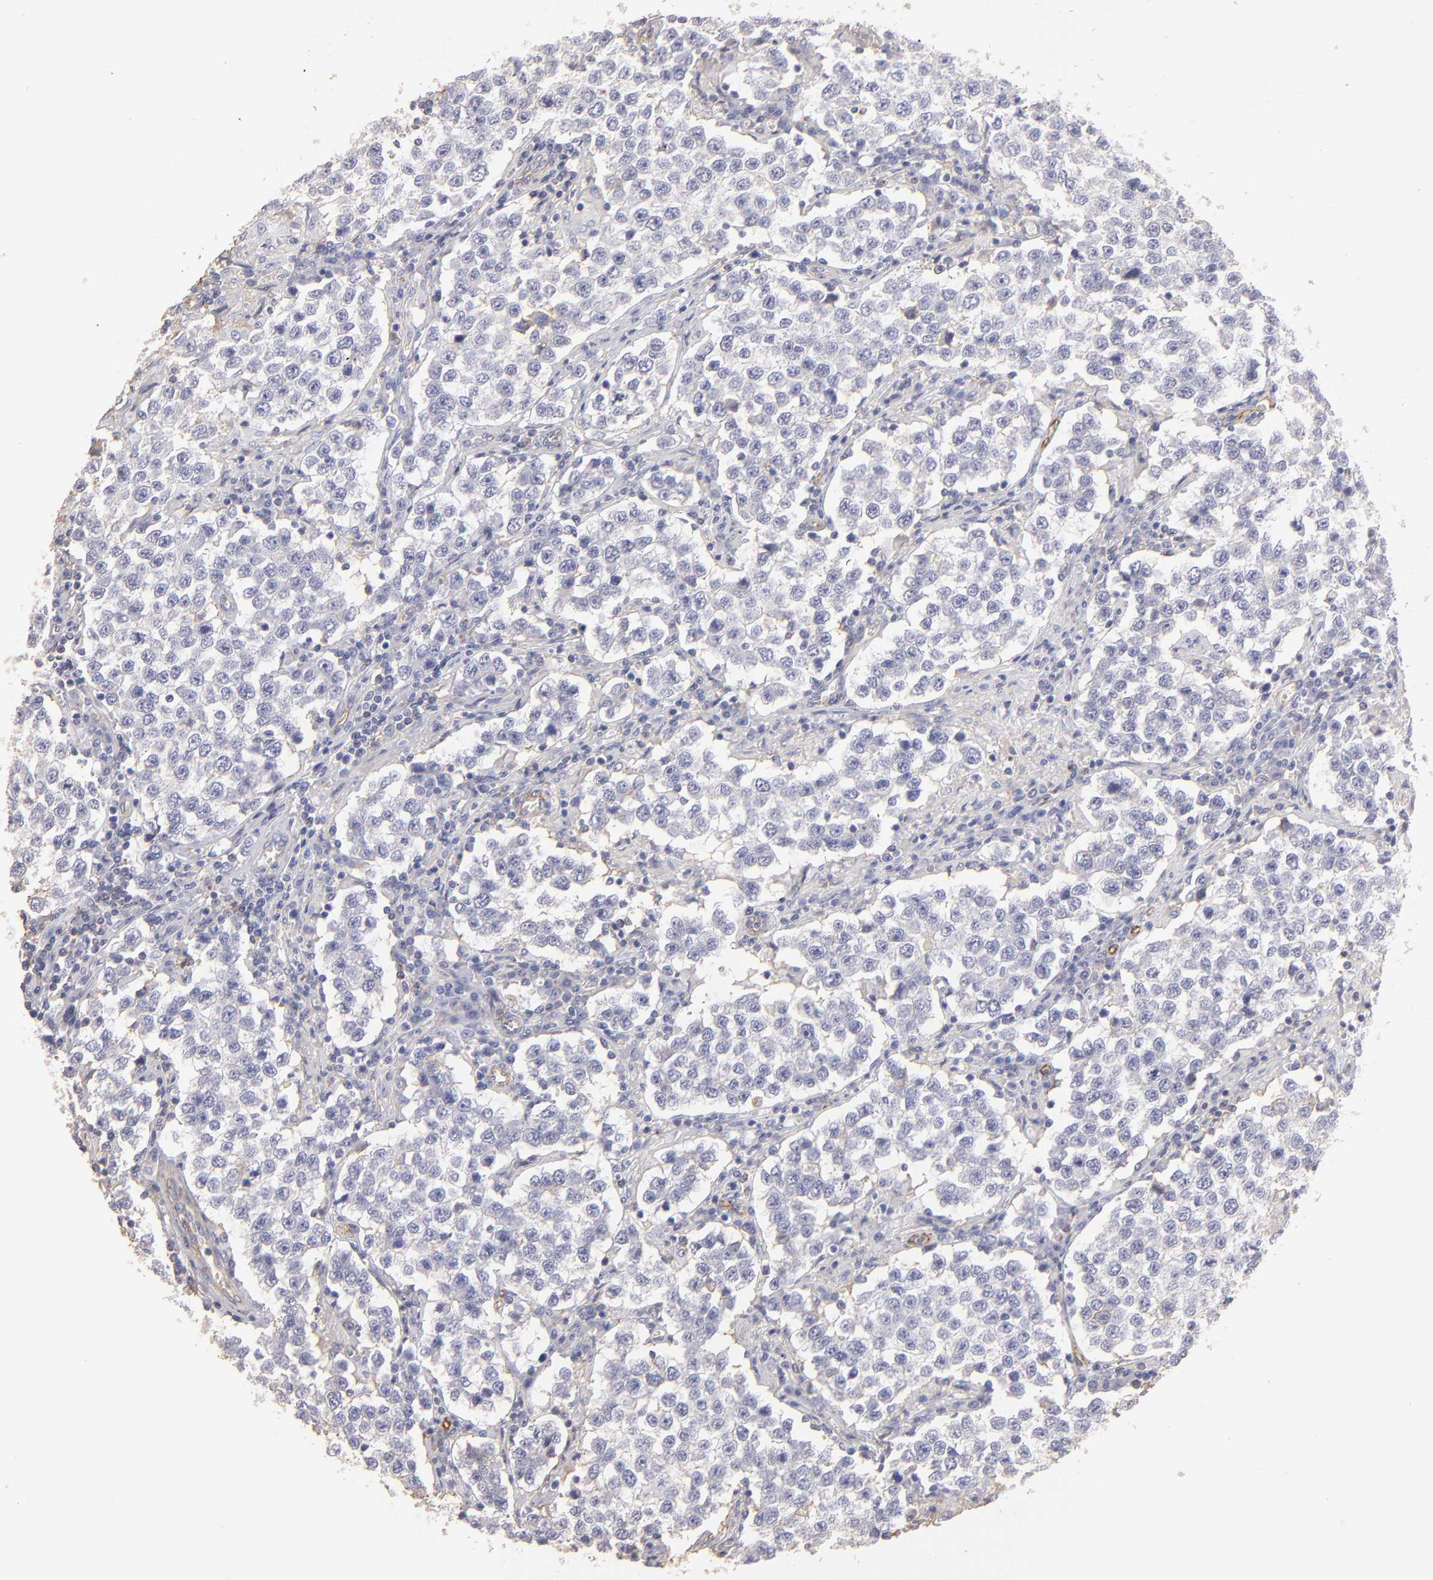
{"staining": {"intensity": "negative", "quantity": "none", "location": "none"}, "tissue": "testis cancer", "cell_type": "Tumor cells", "image_type": "cancer", "snomed": [{"axis": "morphology", "description": "Seminoma, NOS"}, {"axis": "topography", "description": "Testis"}], "caption": "There is no significant expression in tumor cells of testis seminoma. Brightfield microscopy of immunohistochemistry stained with DAB (3,3'-diaminobenzidine) (brown) and hematoxylin (blue), captured at high magnification.", "gene": "ABCB1", "patient": {"sex": "male", "age": 36}}